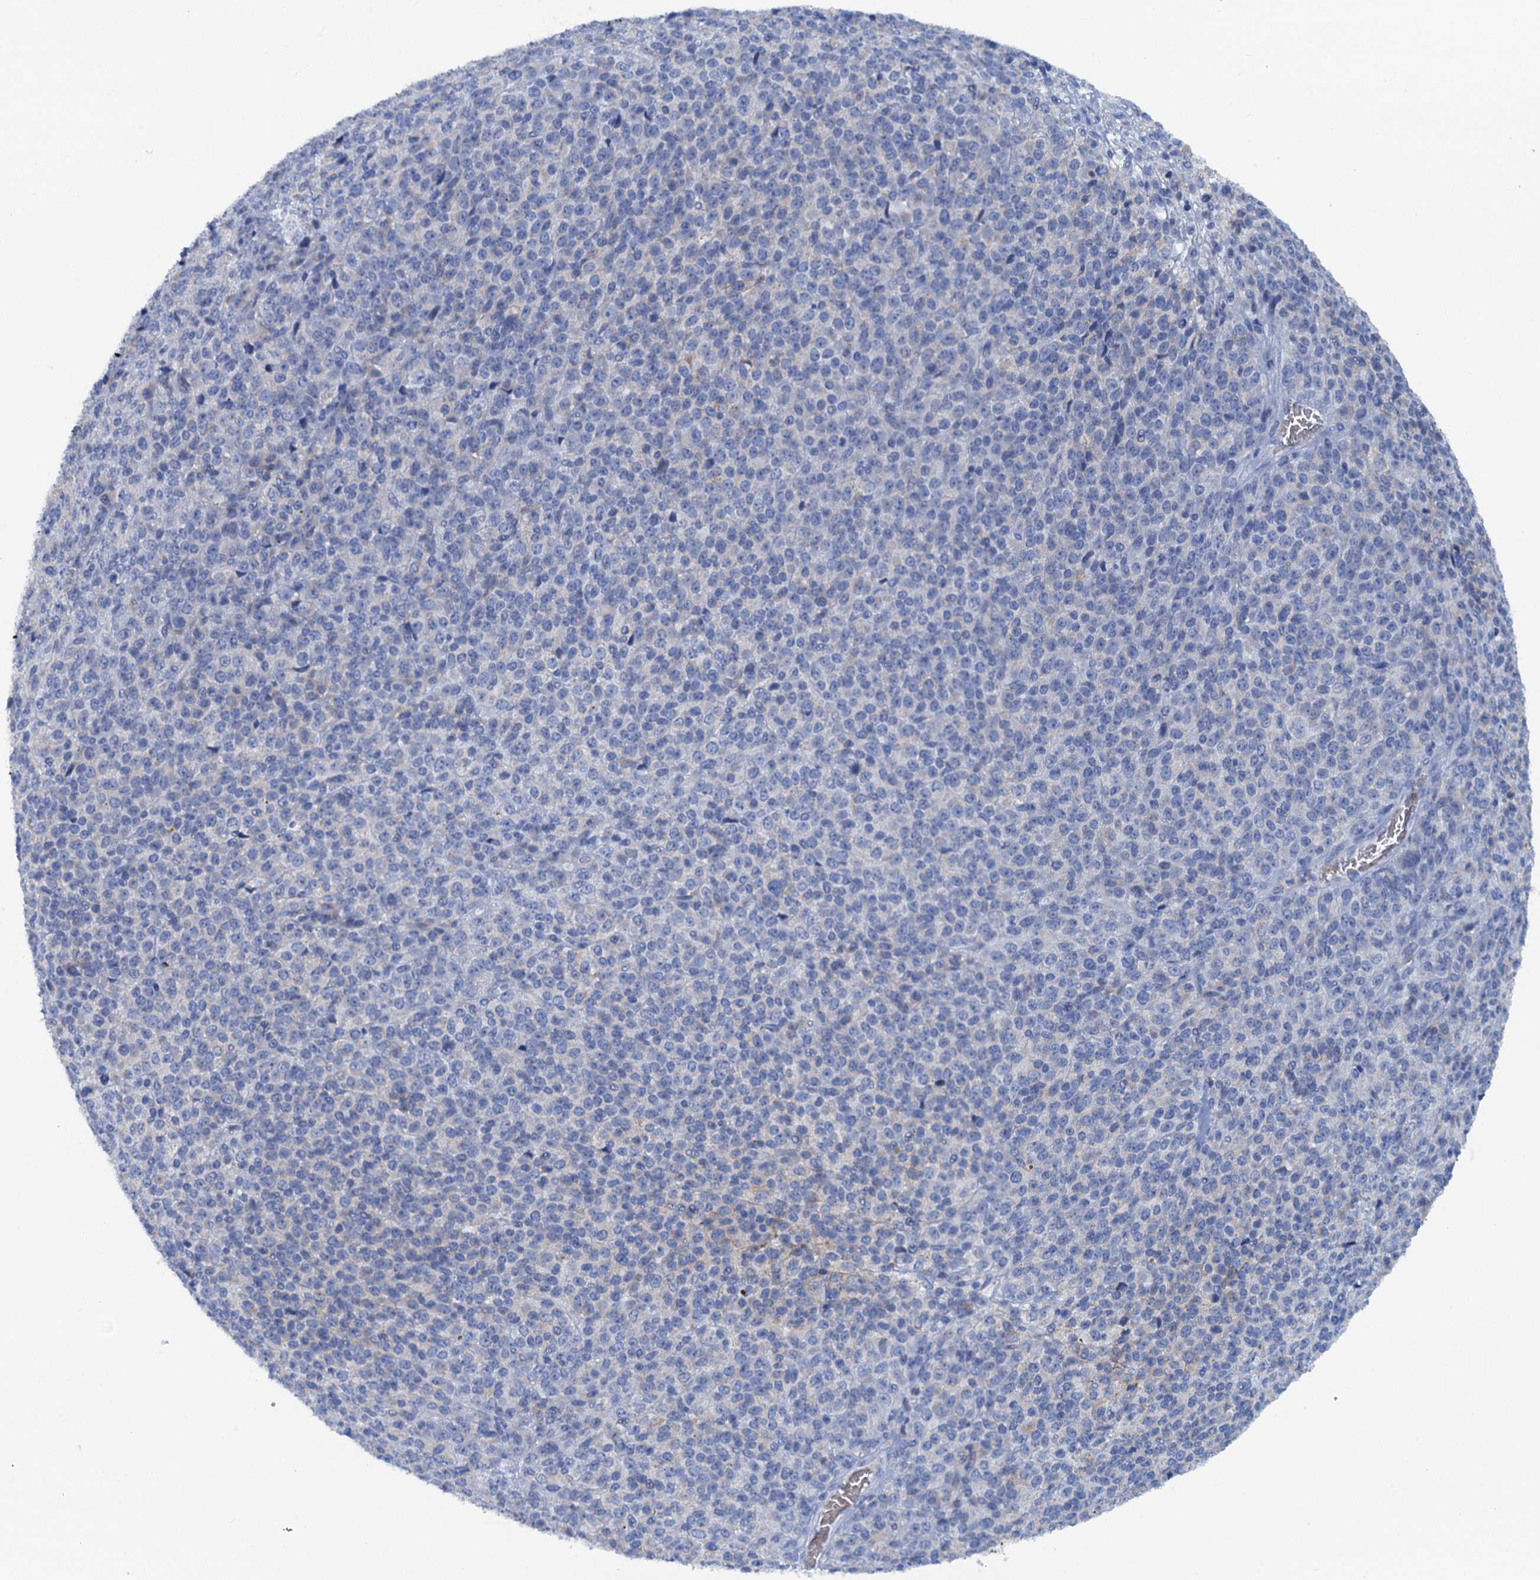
{"staining": {"intensity": "negative", "quantity": "none", "location": "none"}, "tissue": "melanoma", "cell_type": "Tumor cells", "image_type": "cancer", "snomed": [{"axis": "morphology", "description": "Malignant melanoma, Metastatic site"}, {"axis": "topography", "description": "Brain"}], "caption": "This is an immunohistochemistry (IHC) photomicrograph of melanoma. There is no staining in tumor cells.", "gene": "MYADML2", "patient": {"sex": "female", "age": 56}}